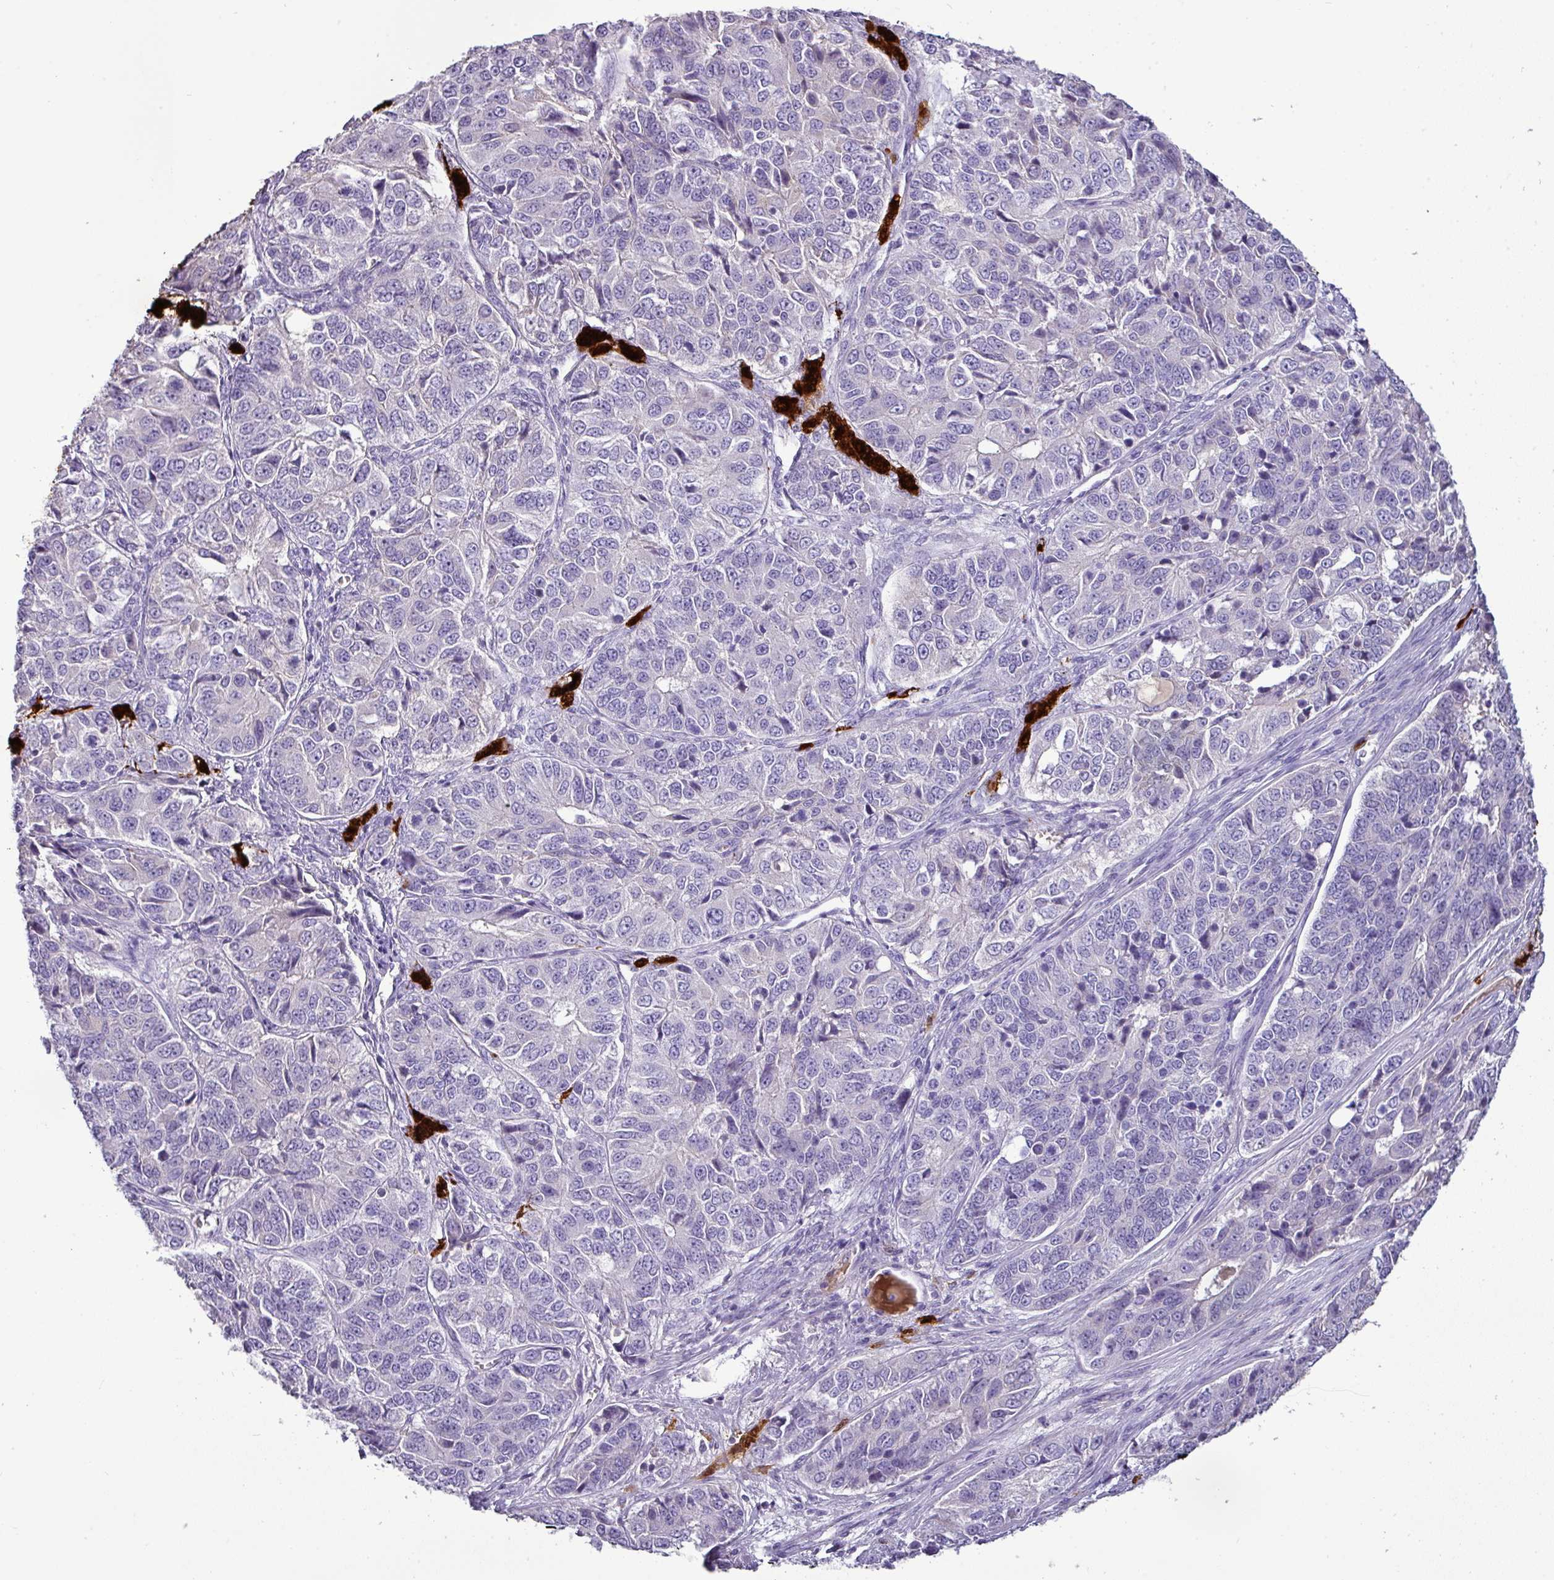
{"staining": {"intensity": "negative", "quantity": "none", "location": "none"}, "tissue": "ovarian cancer", "cell_type": "Tumor cells", "image_type": "cancer", "snomed": [{"axis": "morphology", "description": "Carcinoma, endometroid"}, {"axis": "topography", "description": "Ovary"}], "caption": "Immunohistochemistry of ovarian endometroid carcinoma shows no staining in tumor cells. The staining is performed using DAB brown chromogen with nuclei counter-stained in using hematoxylin.", "gene": "GSTA3", "patient": {"sex": "female", "age": 51}}